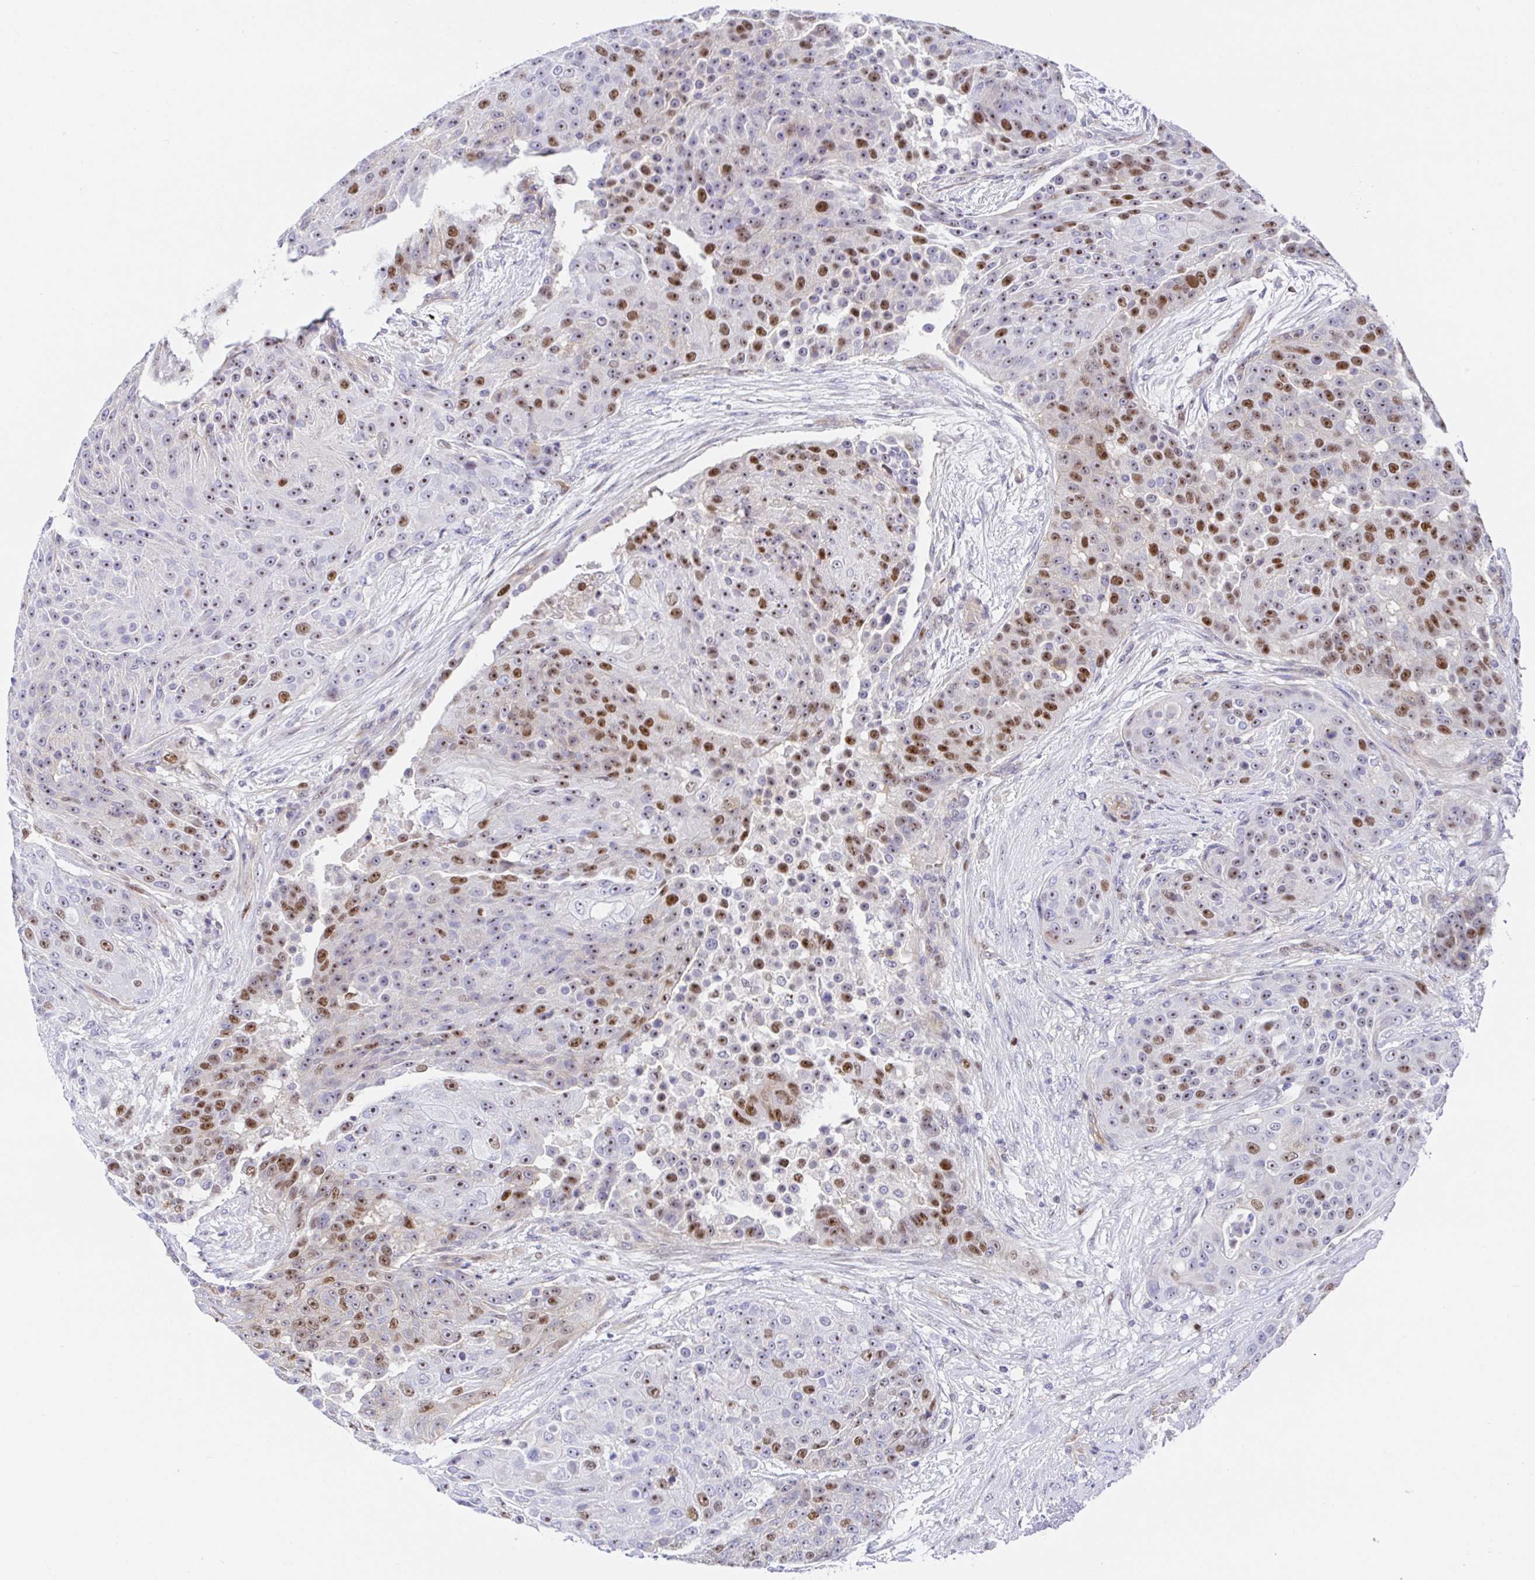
{"staining": {"intensity": "moderate", "quantity": "25%-75%", "location": "nuclear"}, "tissue": "urothelial cancer", "cell_type": "Tumor cells", "image_type": "cancer", "snomed": [{"axis": "morphology", "description": "Urothelial carcinoma, High grade"}, {"axis": "topography", "description": "Urinary bladder"}], "caption": "Protein analysis of high-grade urothelial carcinoma tissue exhibits moderate nuclear staining in about 25%-75% of tumor cells.", "gene": "TIMELESS", "patient": {"sex": "female", "age": 63}}